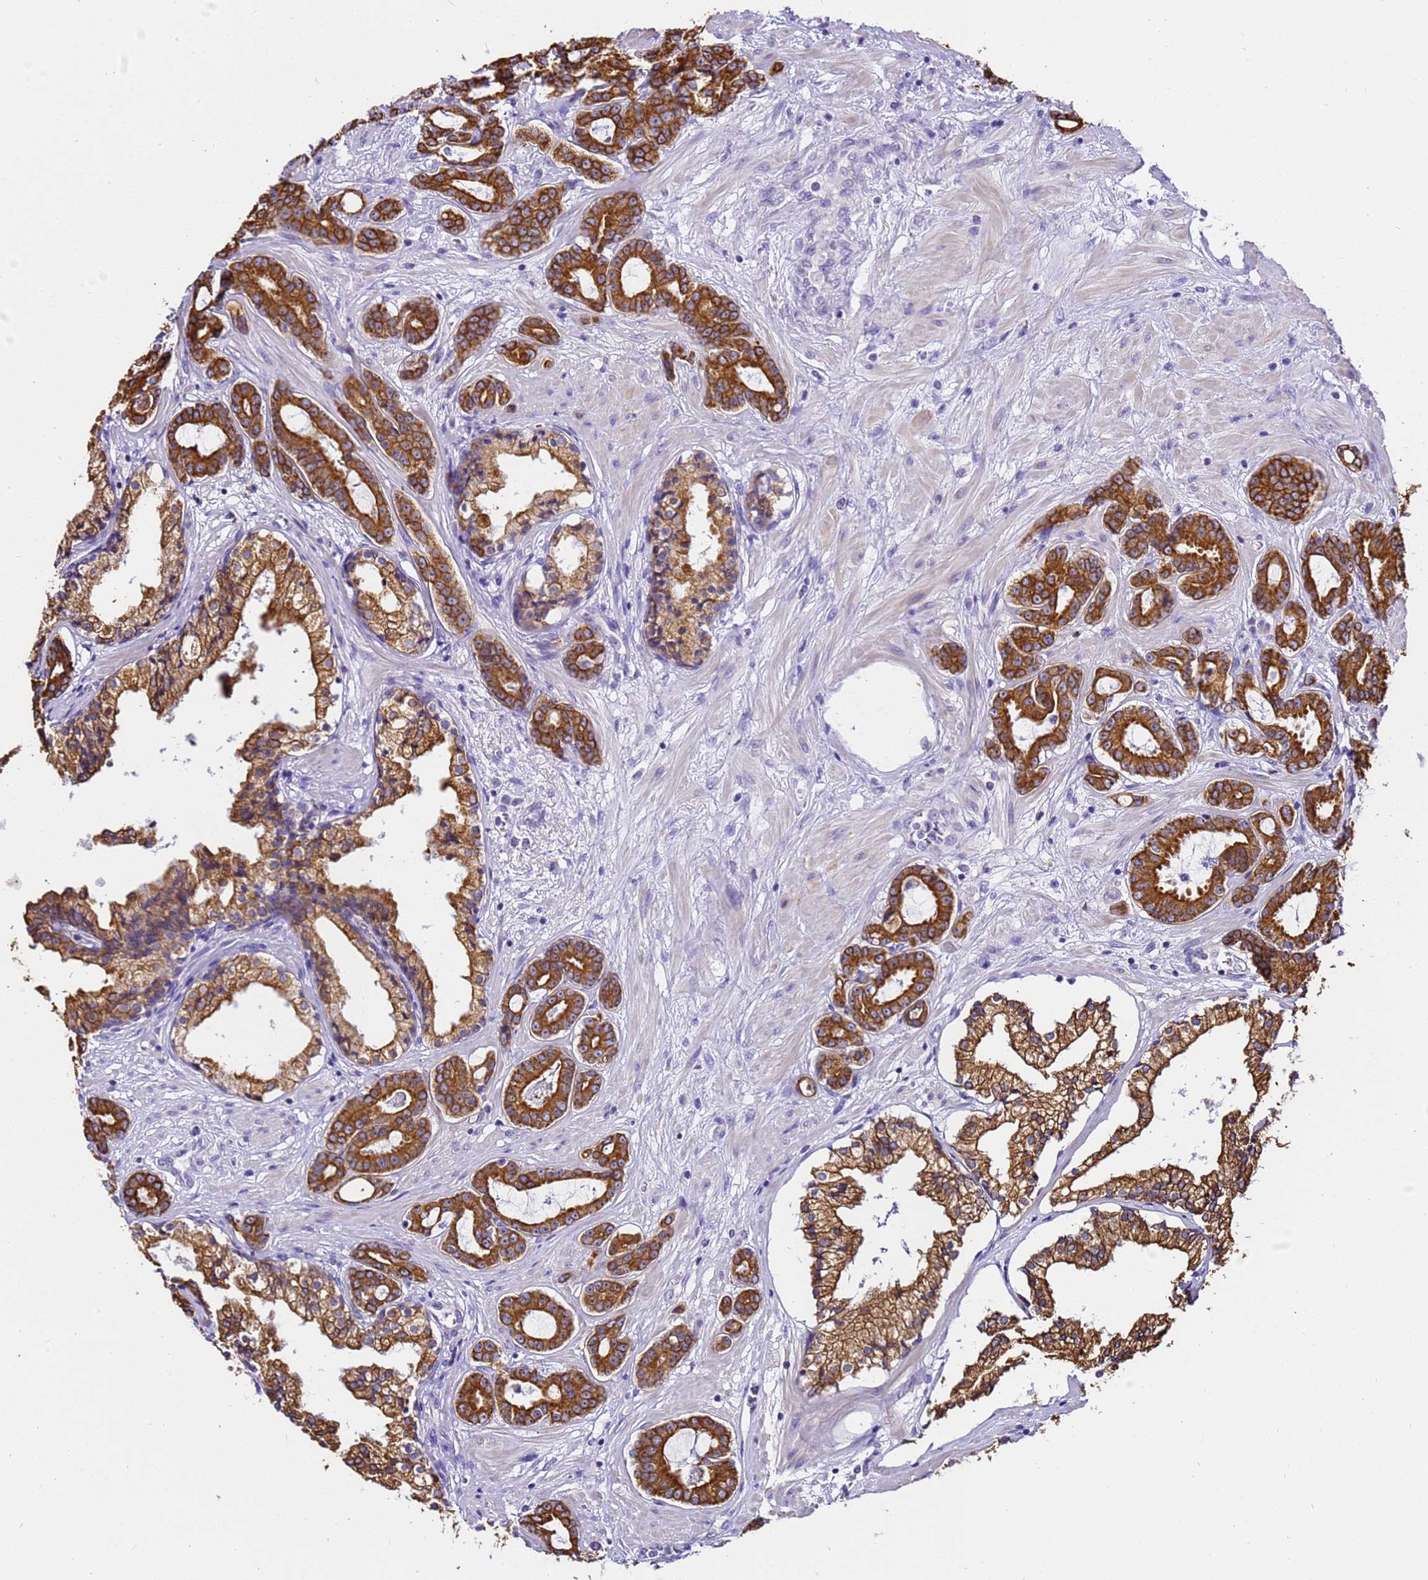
{"staining": {"intensity": "strong", "quantity": ">75%", "location": "cytoplasmic/membranous"}, "tissue": "prostate cancer", "cell_type": "Tumor cells", "image_type": "cancer", "snomed": [{"axis": "morphology", "description": "Adenocarcinoma, High grade"}, {"axis": "topography", "description": "Prostate"}], "caption": "Prostate cancer stained with a brown dye shows strong cytoplasmic/membranous positive positivity in approximately >75% of tumor cells.", "gene": "PIEZO2", "patient": {"sex": "male", "age": 58}}